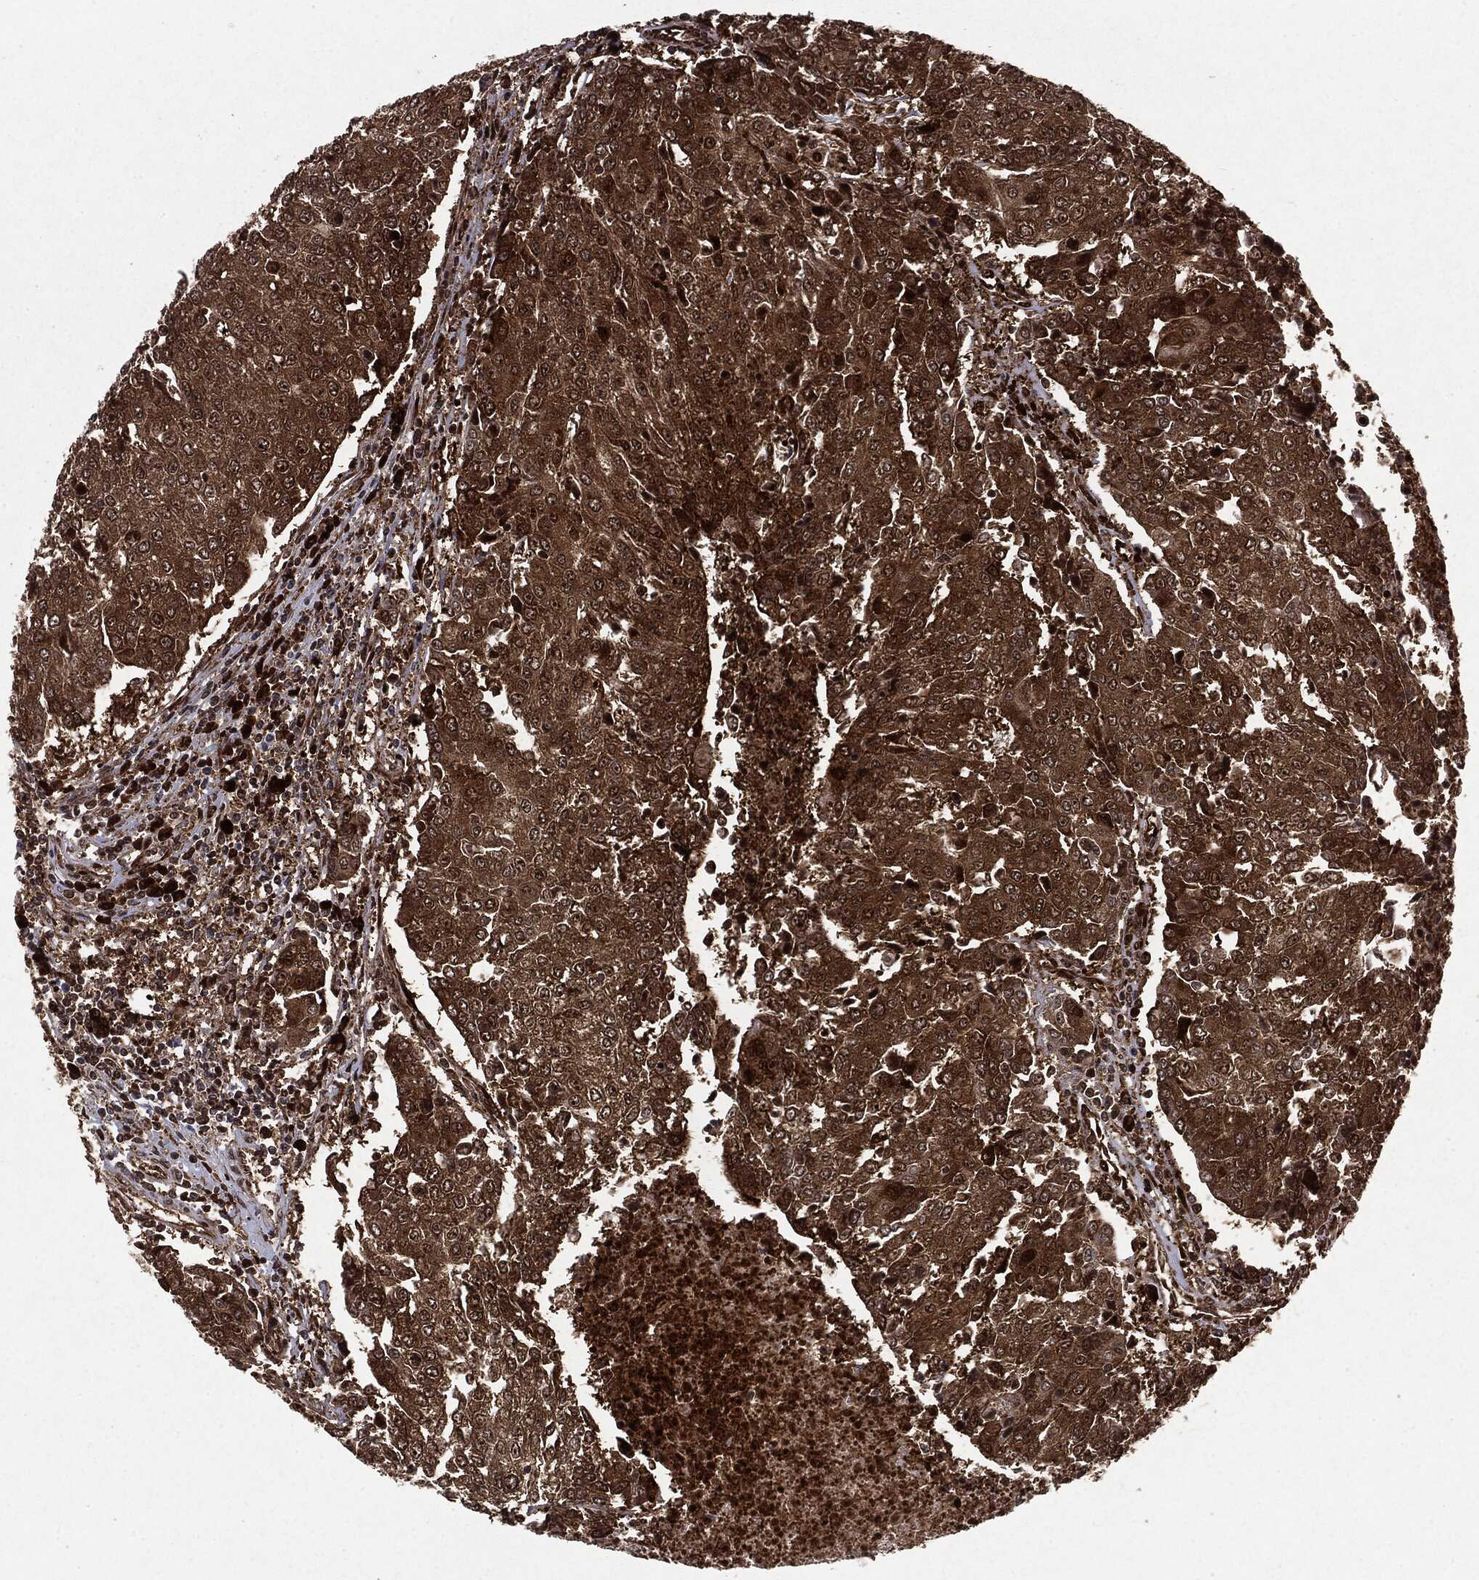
{"staining": {"intensity": "strong", "quantity": ">75%", "location": "cytoplasmic/membranous"}, "tissue": "urothelial cancer", "cell_type": "Tumor cells", "image_type": "cancer", "snomed": [{"axis": "morphology", "description": "Urothelial carcinoma, High grade"}, {"axis": "topography", "description": "Urinary bladder"}], "caption": "Immunohistochemistry of human urothelial cancer demonstrates high levels of strong cytoplasmic/membranous expression in about >75% of tumor cells. (Brightfield microscopy of DAB IHC at high magnification).", "gene": "OTUB1", "patient": {"sex": "female", "age": 85}}